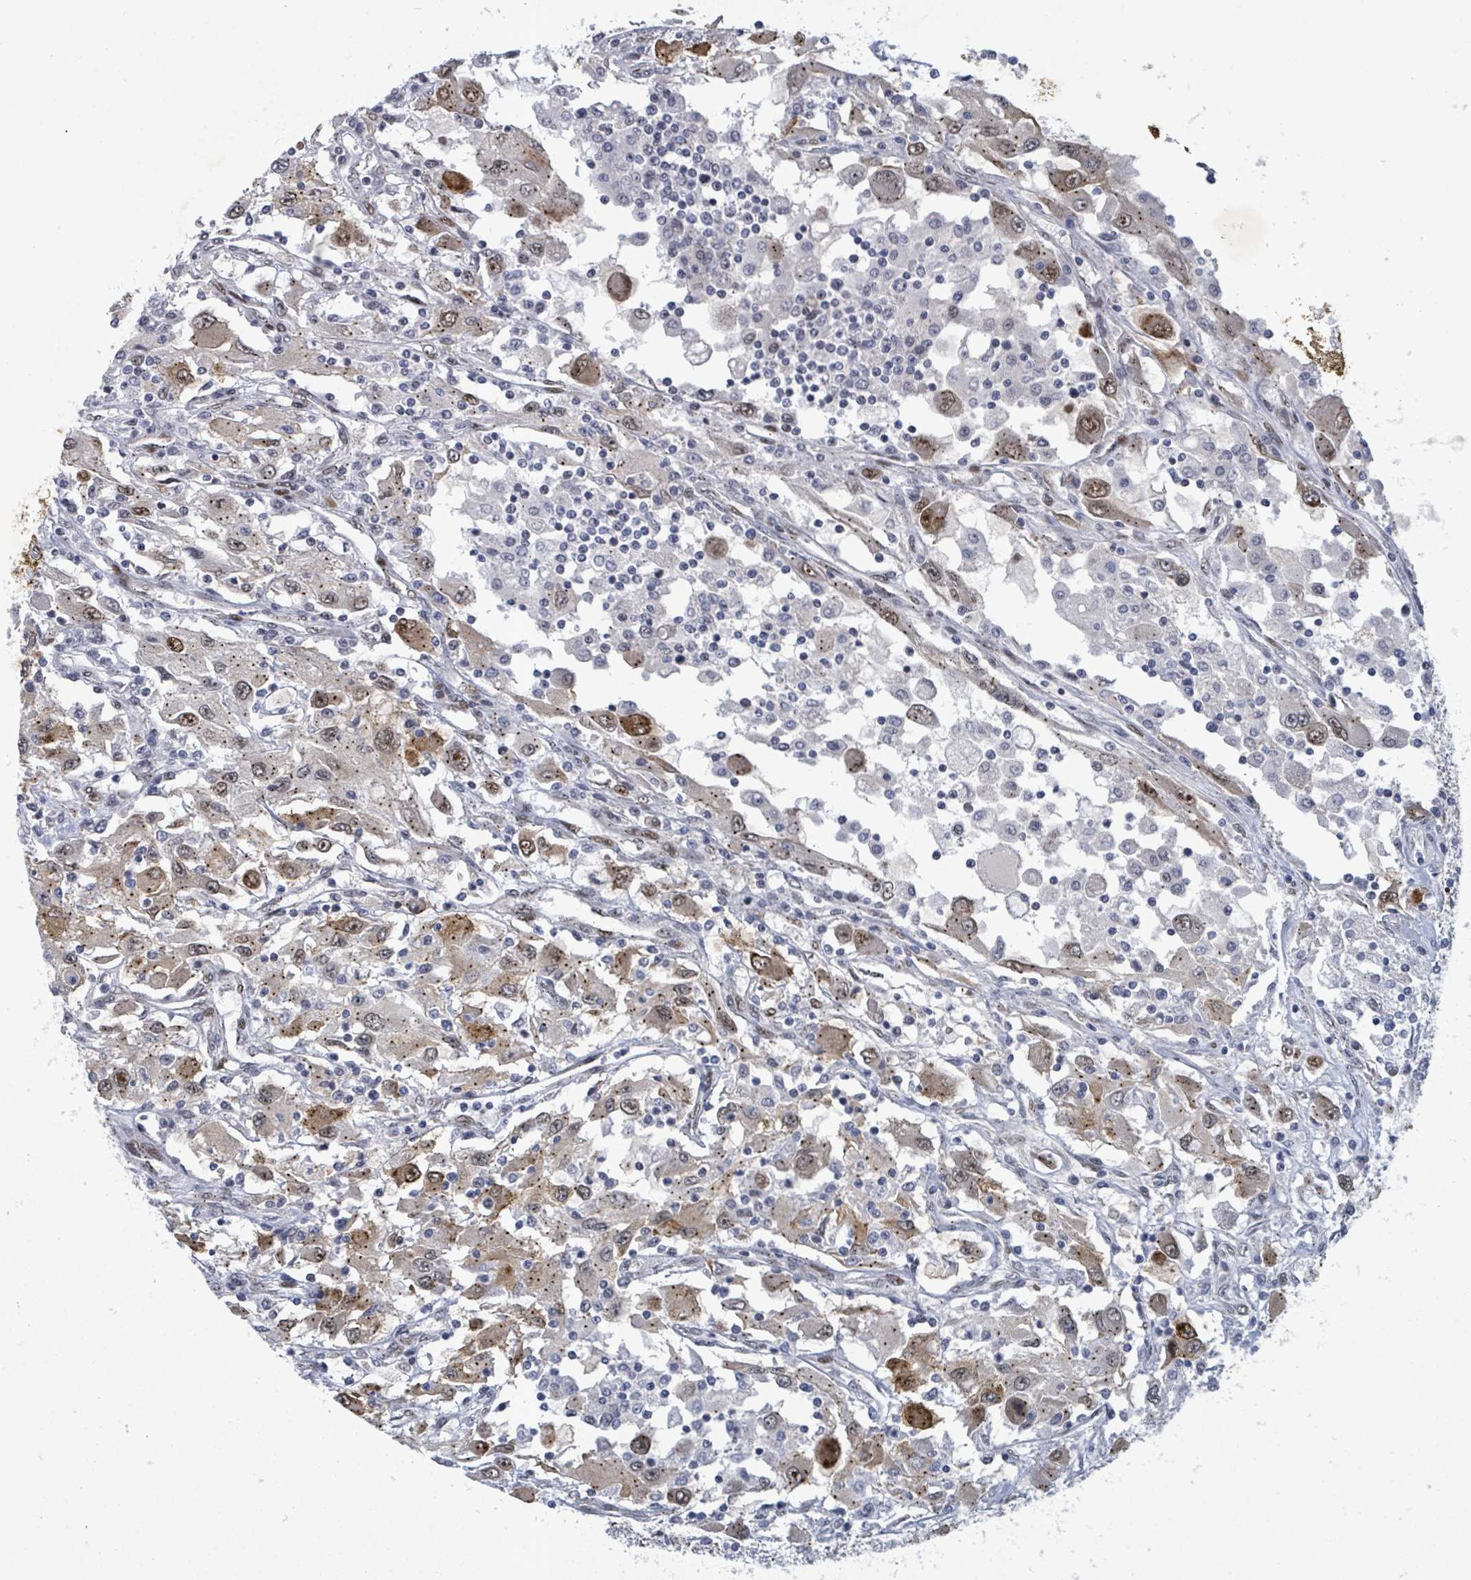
{"staining": {"intensity": "moderate", "quantity": "25%-75%", "location": "nuclear"}, "tissue": "renal cancer", "cell_type": "Tumor cells", "image_type": "cancer", "snomed": [{"axis": "morphology", "description": "Adenocarcinoma, NOS"}, {"axis": "topography", "description": "Kidney"}], "caption": "Immunohistochemical staining of human renal cancer exhibits moderate nuclear protein positivity in approximately 25%-75% of tumor cells.", "gene": "TUSC1", "patient": {"sex": "female", "age": 67}}